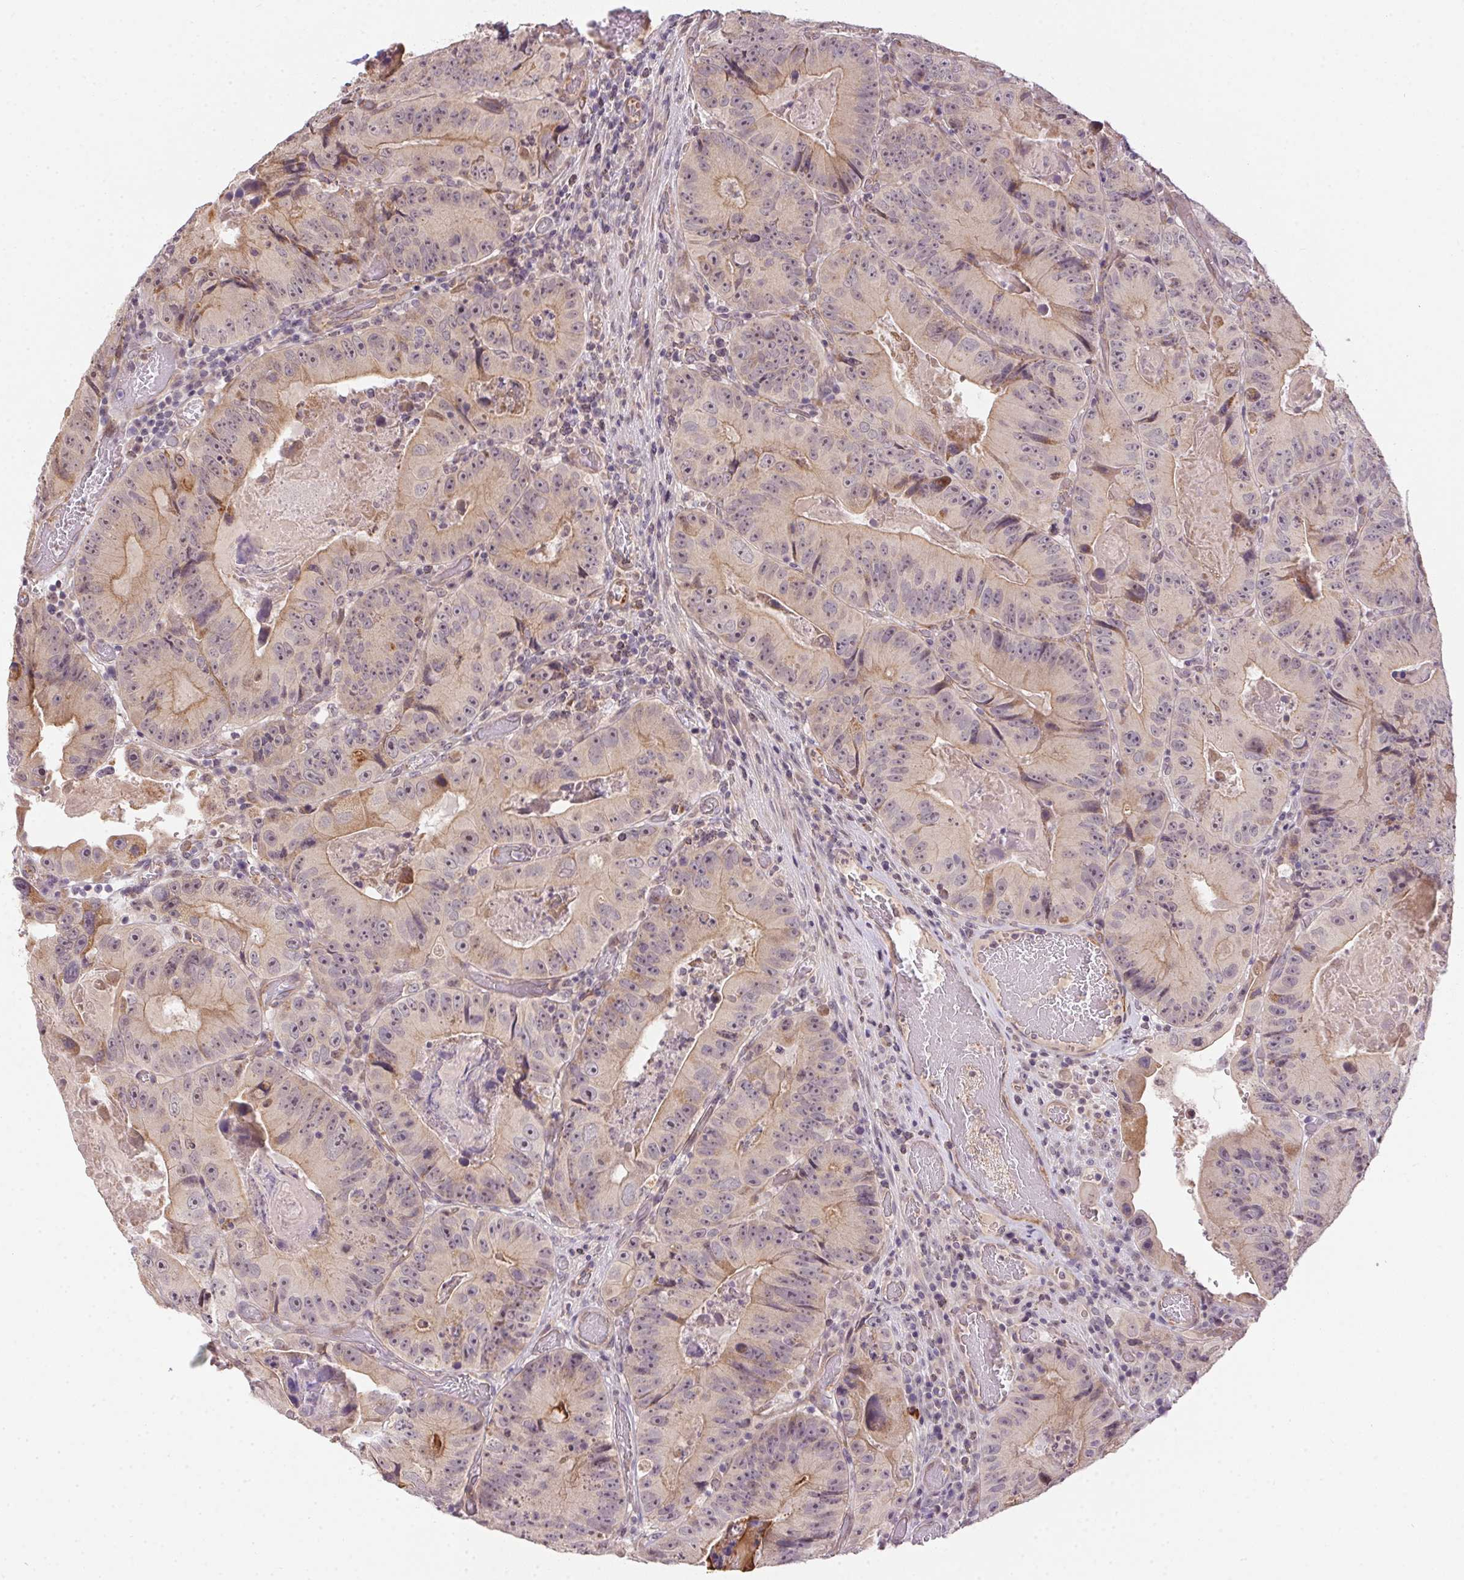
{"staining": {"intensity": "weak", "quantity": "<25%", "location": "cytoplasmic/membranous"}, "tissue": "colorectal cancer", "cell_type": "Tumor cells", "image_type": "cancer", "snomed": [{"axis": "morphology", "description": "Adenocarcinoma, NOS"}, {"axis": "topography", "description": "Colon"}], "caption": "Immunohistochemistry histopathology image of colorectal cancer (adenocarcinoma) stained for a protein (brown), which reveals no positivity in tumor cells.", "gene": "CFAP92", "patient": {"sex": "female", "age": 86}}